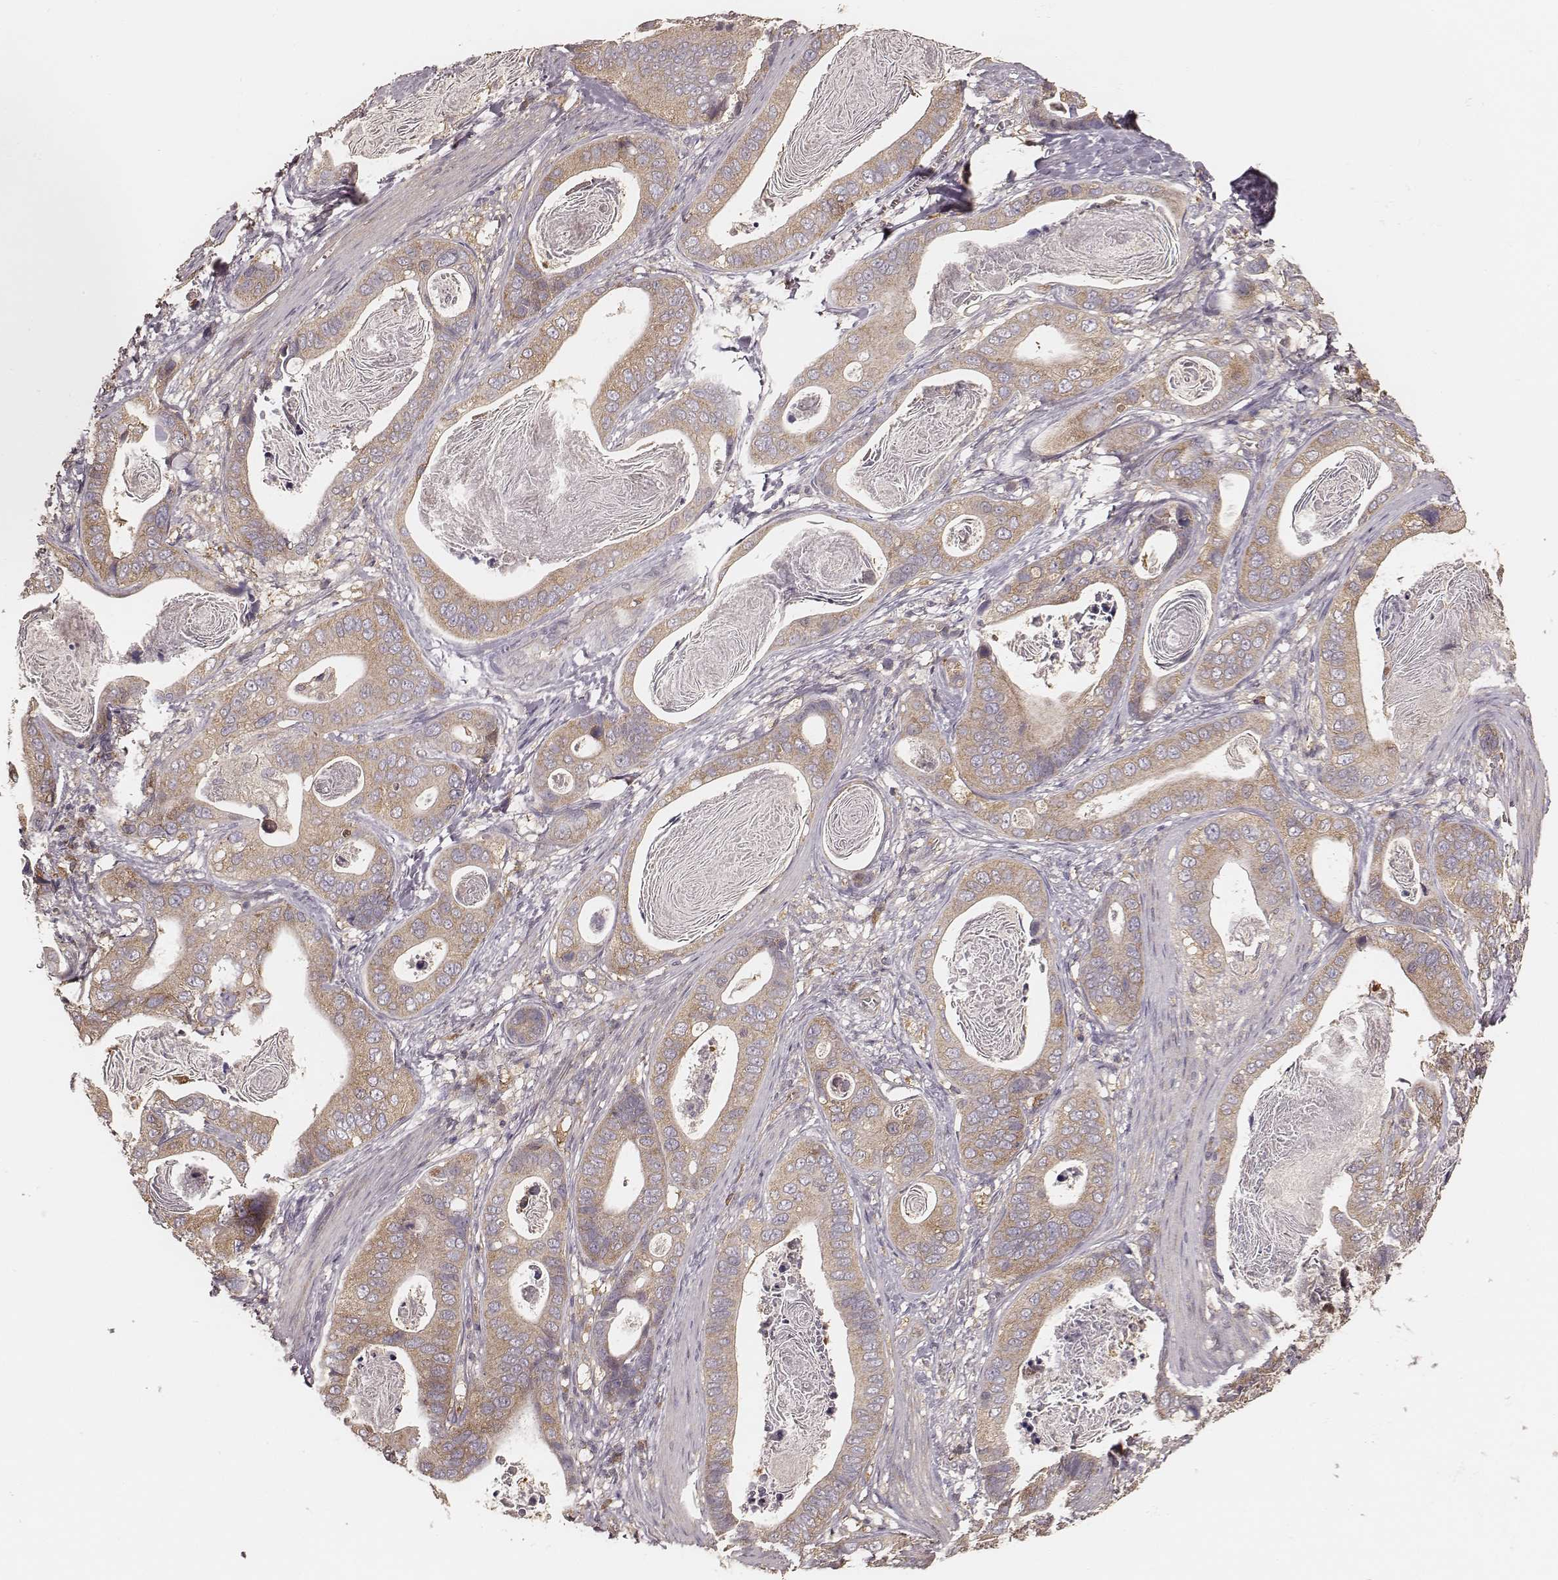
{"staining": {"intensity": "weak", "quantity": "25%-75%", "location": "cytoplasmic/membranous"}, "tissue": "stomach cancer", "cell_type": "Tumor cells", "image_type": "cancer", "snomed": [{"axis": "morphology", "description": "Adenocarcinoma, NOS"}, {"axis": "topography", "description": "Stomach"}], "caption": "A brown stain highlights weak cytoplasmic/membranous staining of a protein in human stomach adenocarcinoma tumor cells.", "gene": "CARS1", "patient": {"sex": "male", "age": 84}}